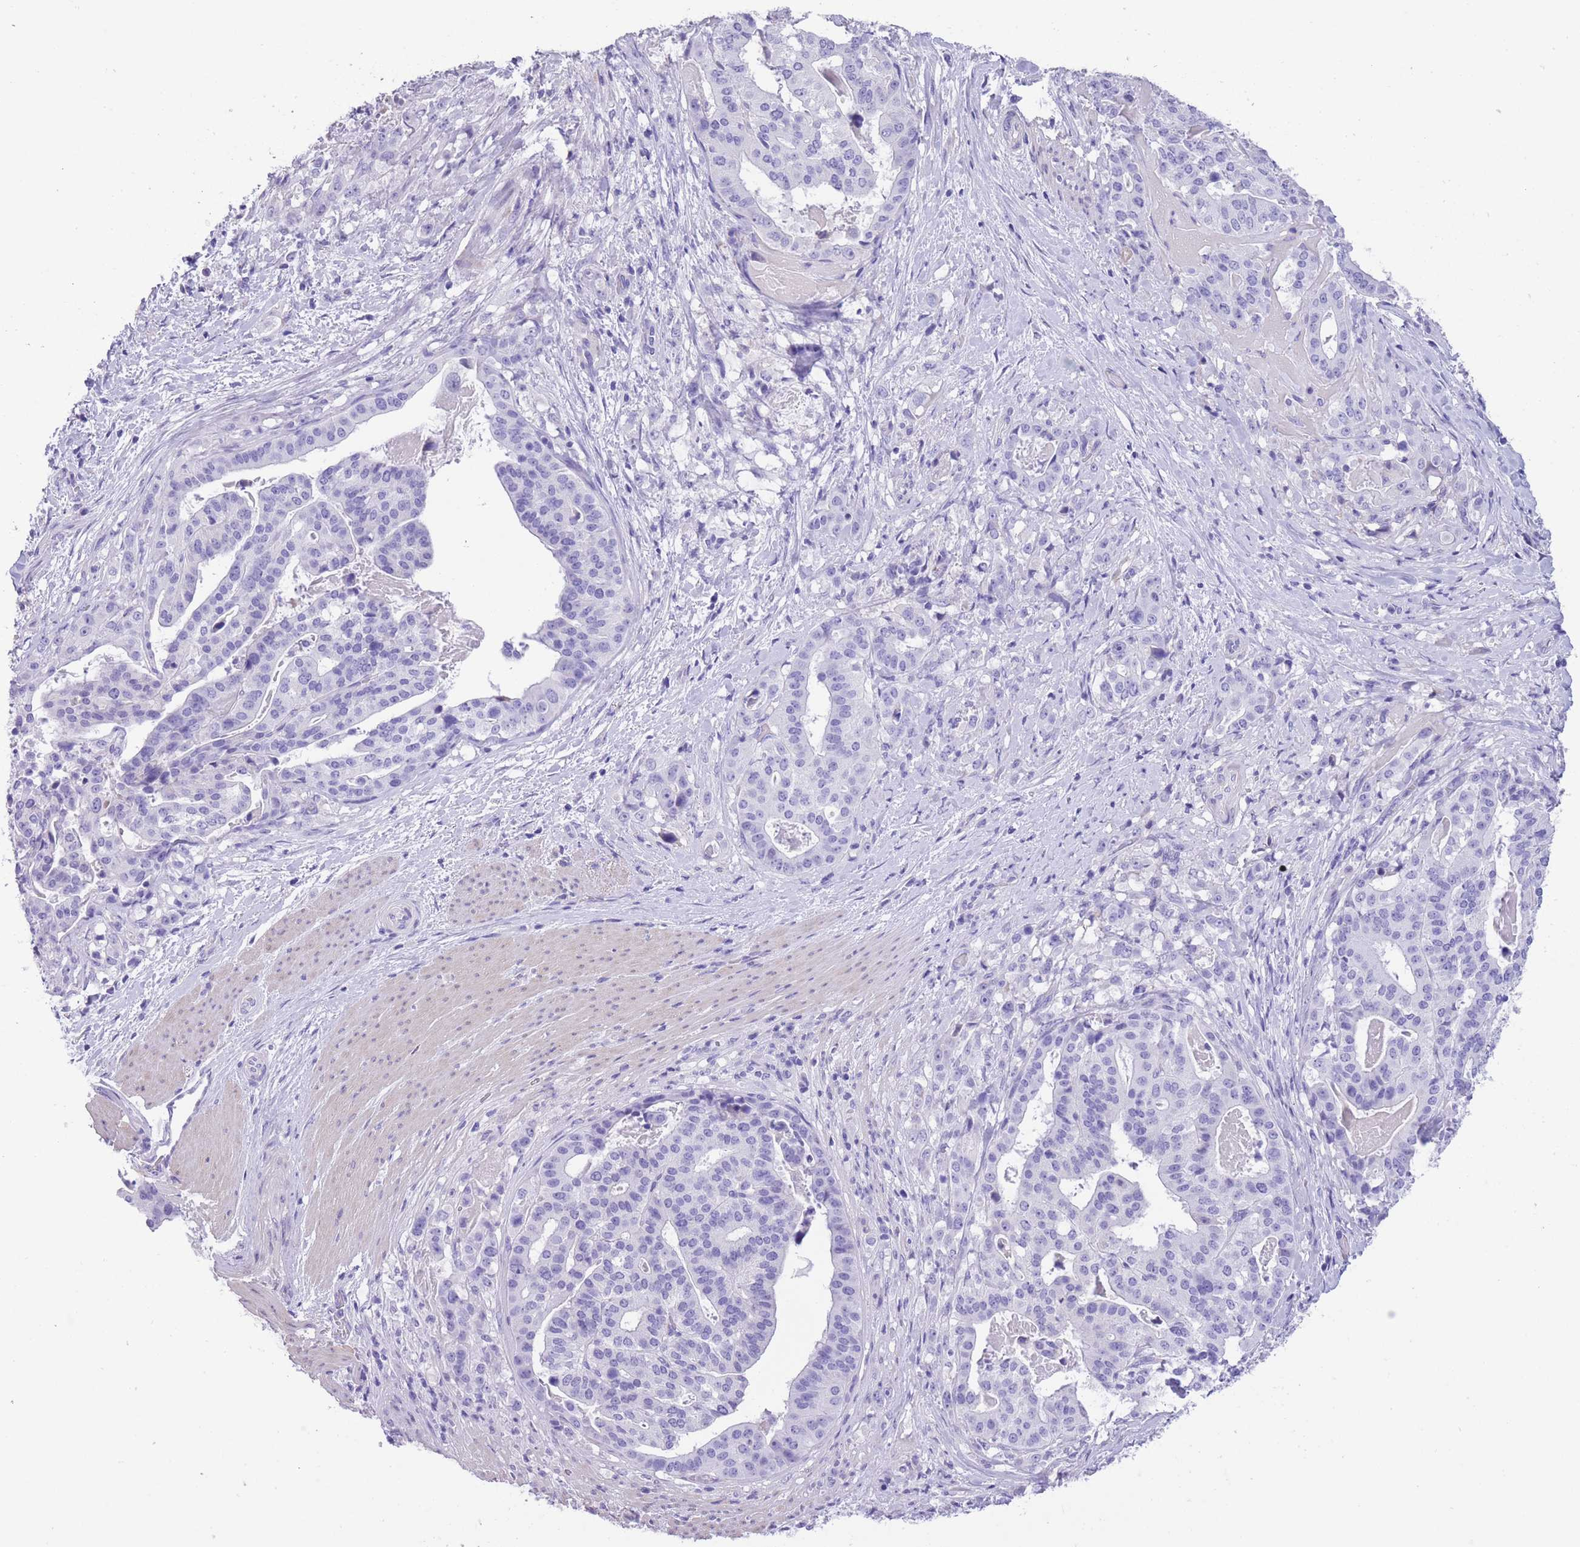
{"staining": {"intensity": "negative", "quantity": "none", "location": "none"}, "tissue": "stomach cancer", "cell_type": "Tumor cells", "image_type": "cancer", "snomed": [{"axis": "morphology", "description": "Adenocarcinoma, NOS"}, {"axis": "topography", "description": "Stomach"}], "caption": "Immunohistochemistry photomicrograph of stomach cancer (adenocarcinoma) stained for a protein (brown), which demonstrates no expression in tumor cells. (Brightfield microscopy of DAB immunohistochemistry at high magnification).", "gene": "RAI2", "patient": {"sex": "male", "age": 48}}